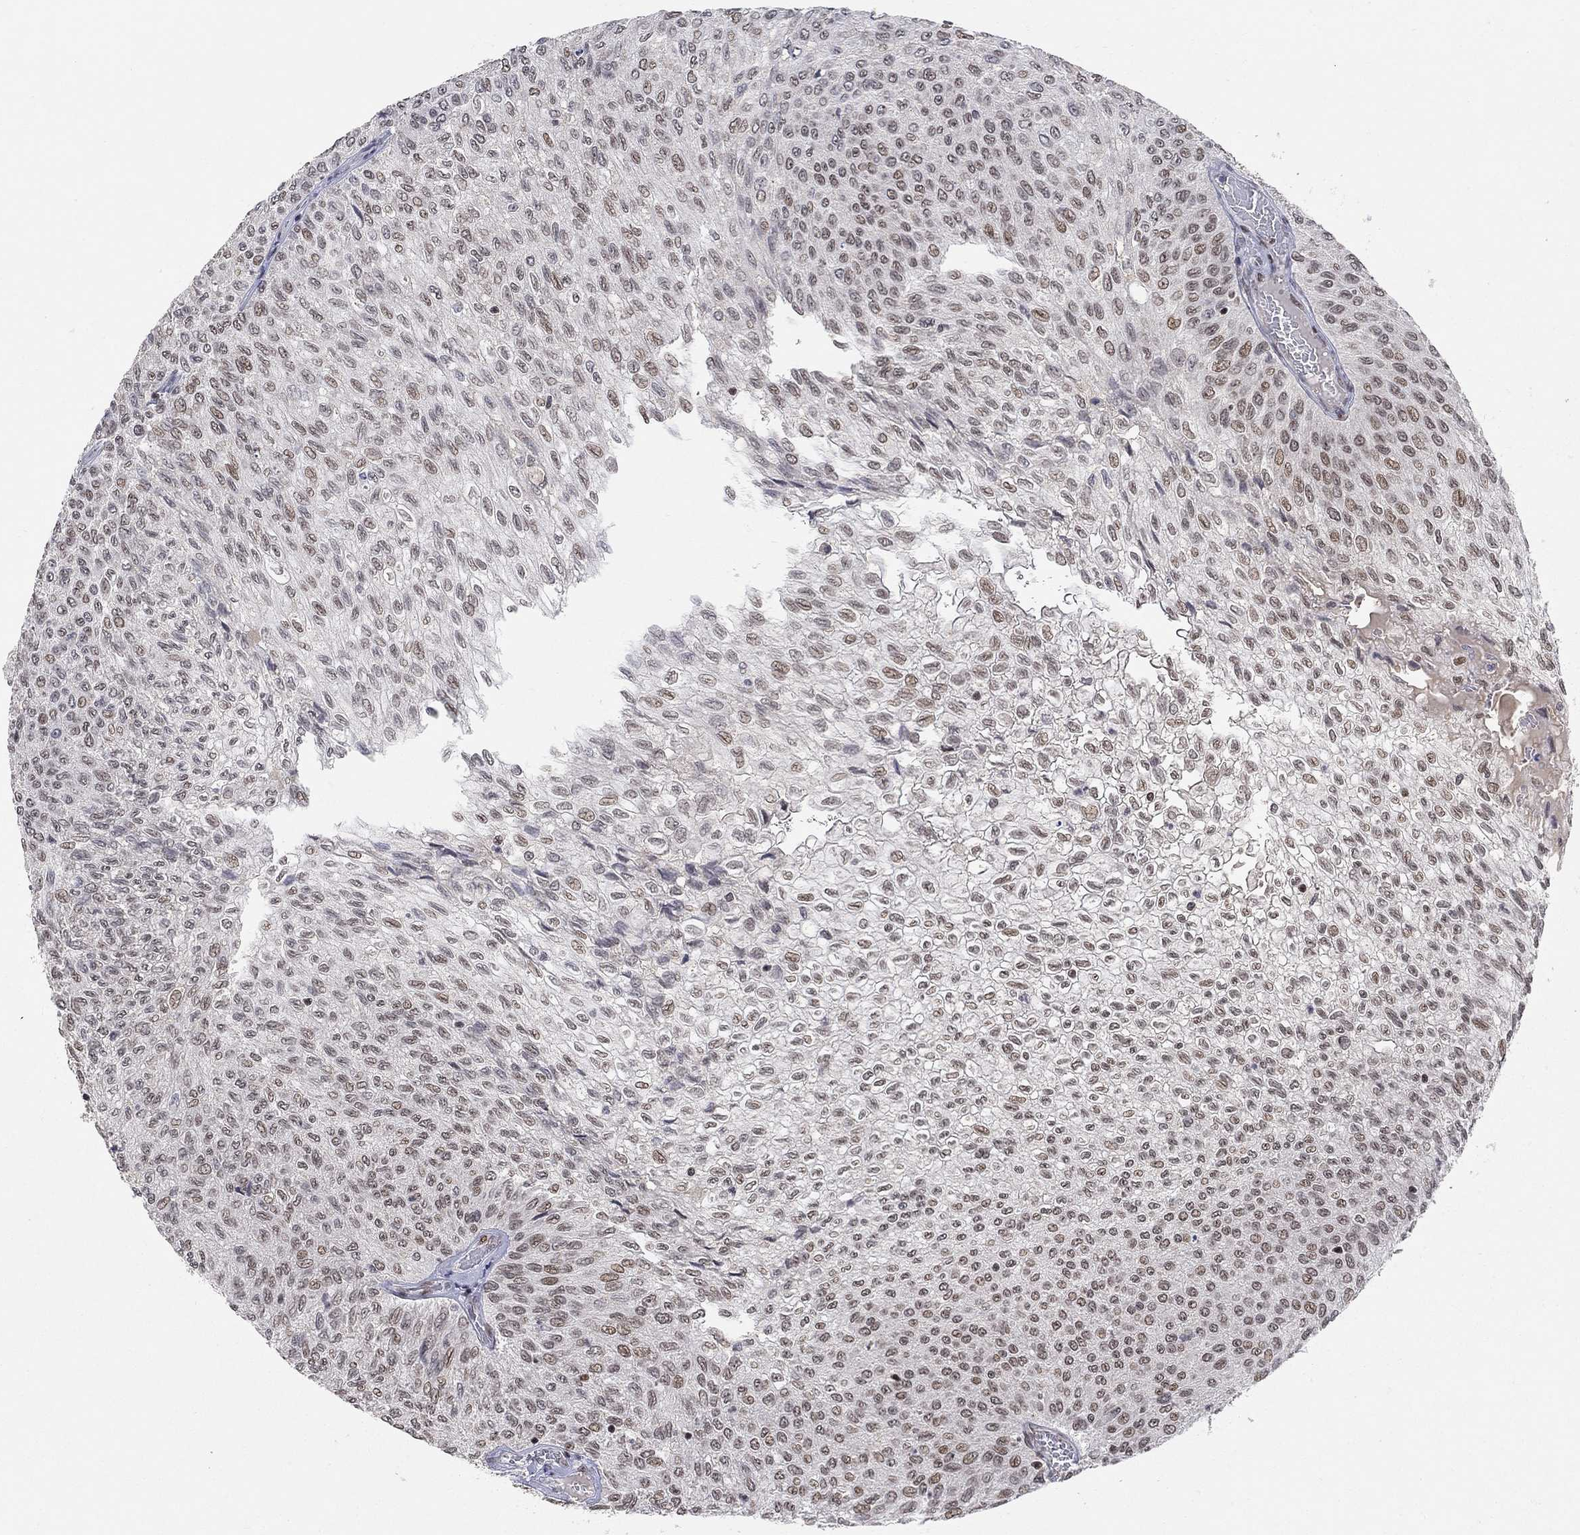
{"staining": {"intensity": "moderate", "quantity": "<25%", "location": "nuclear"}, "tissue": "urothelial cancer", "cell_type": "Tumor cells", "image_type": "cancer", "snomed": [{"axis": "morphology", "description": "Urothelial carcinoma, Low grade"}, {"axis": "topography", "description": "Urinary bladder"}], "caption": "Protein expression analysis of human urothelial cancer reveals moderate nuclear expression in approximately <25% of tumor cells.", "gene": "KLF12", "patient": {"sex": "male", "age": 78}}